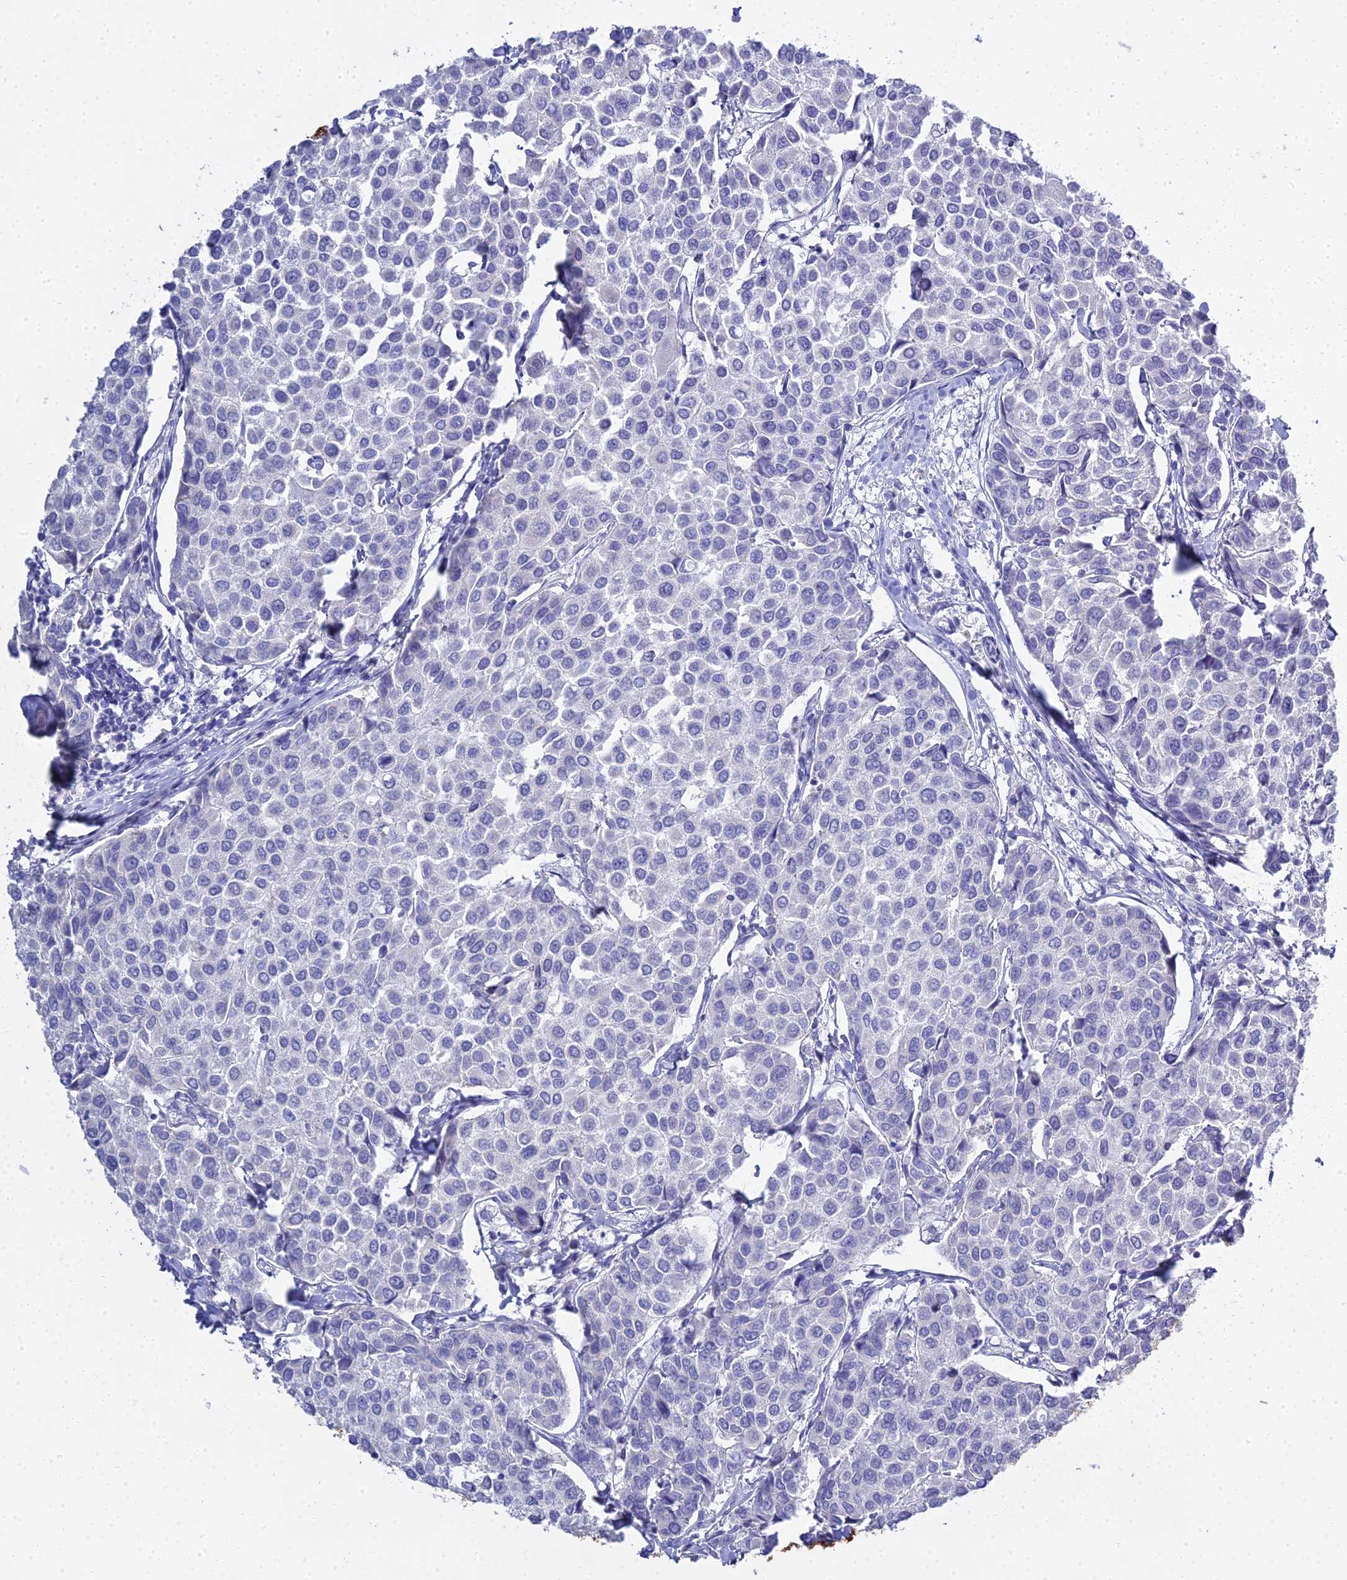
{"staining": {"intensity": "negative", "quantity": "none", "location": "none"}, "tissue": "breast cancer", "cell_type": "Tumor cells", "image_type": "cancer", "snomed": [{"axis": "morphology", "description": "Duct carcinoma"}, {"axis": "topography", "description": "Breast"}], "caption": "Human breast cancer stained for a protein using IHC shows no positivity in tumor cells.", "gene": "S100A7", "patient": {"sex": "female", "age": 55}}